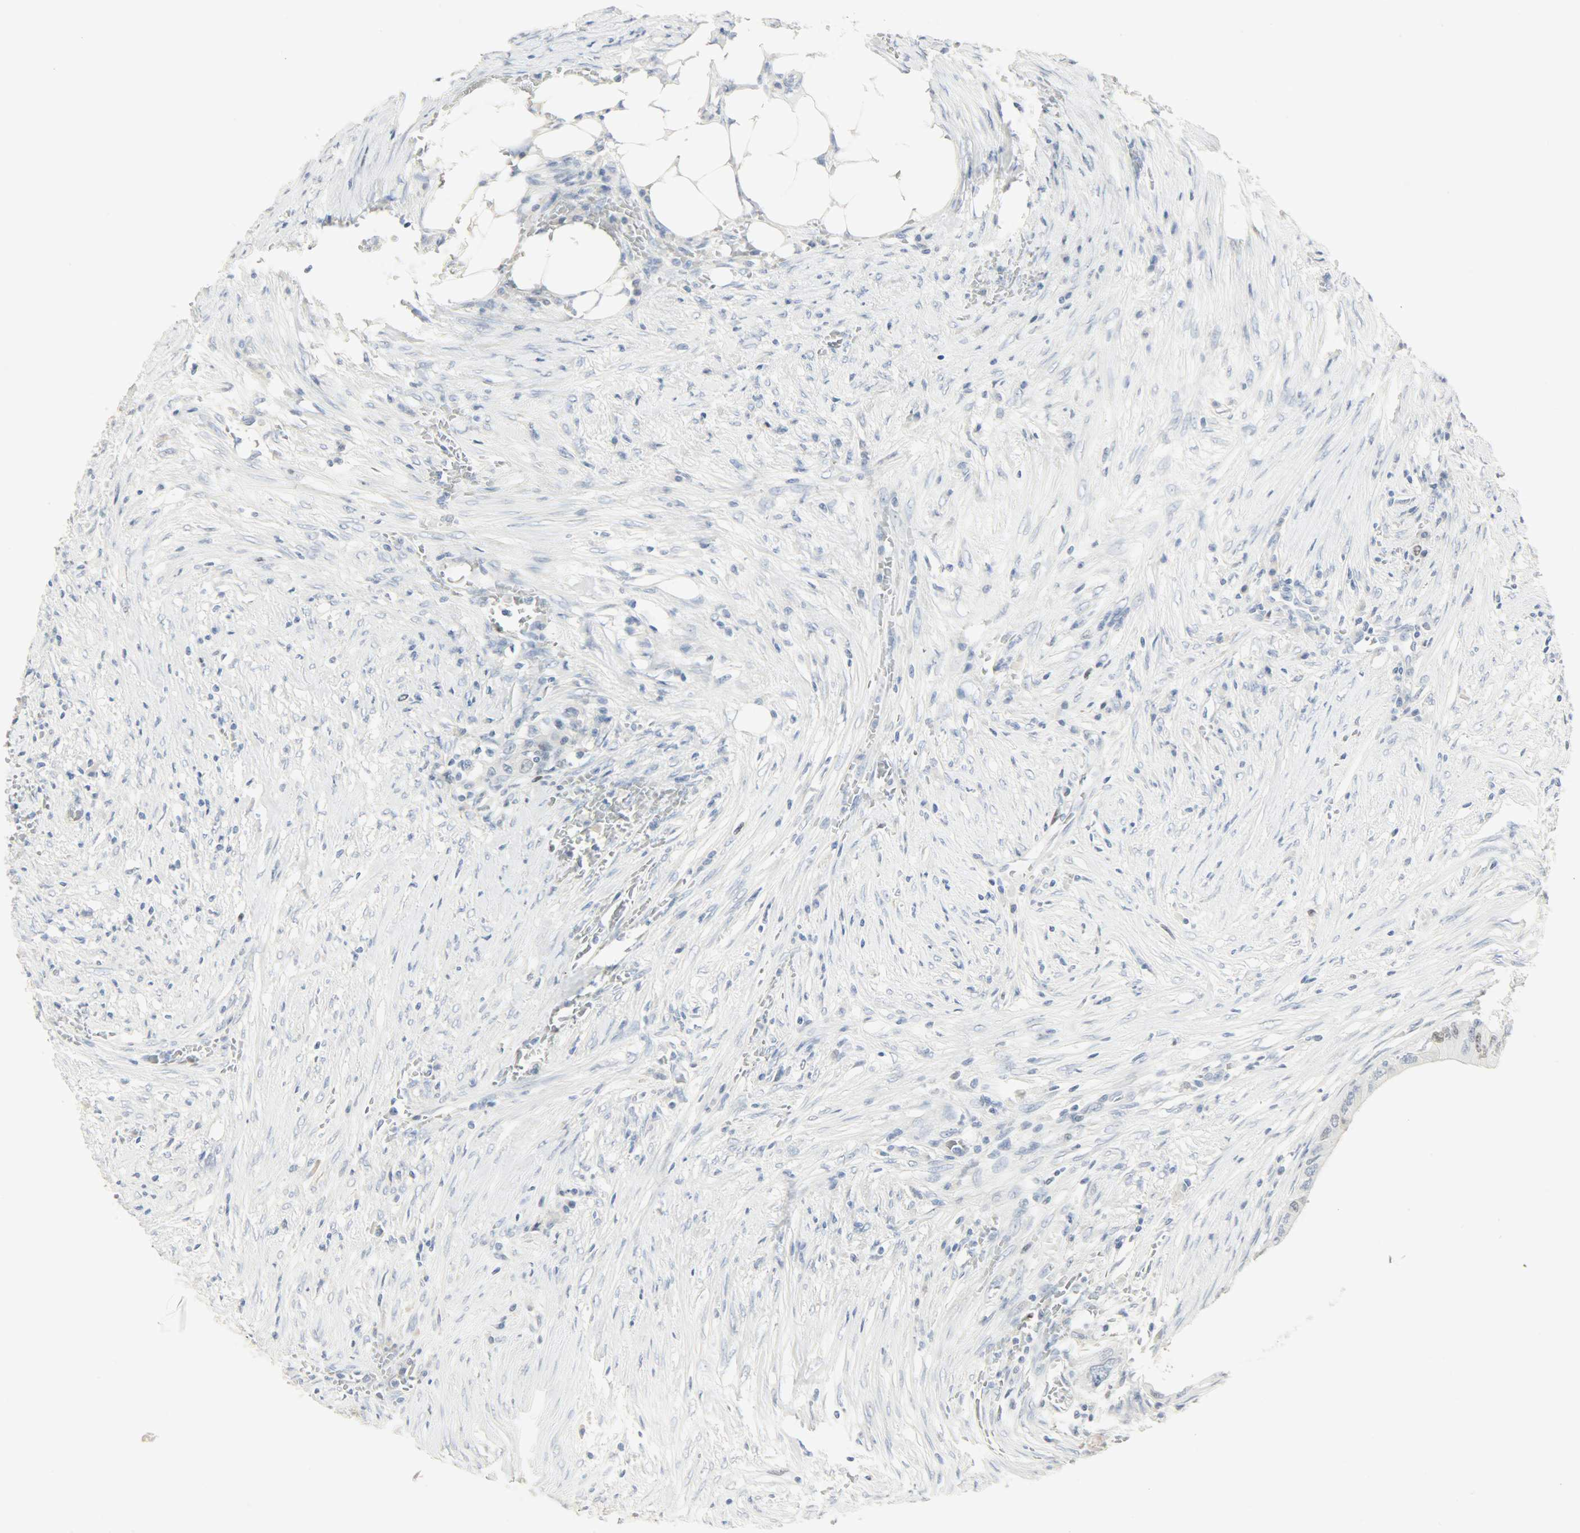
{"staining": {"intensity": "weak", "quantity": "<25%", "location": "nuclear"}, "tissue": "colorectal cancer", "cell_type": "Tumor cells", "image_type": "cancer", "snomed": [{"axis": "morphology", "description": "Adenocarcinoma, NOS"}, {"axis": "topography", "description": "Colon"}], "caption": "The IHC image has no significant expression in tumor cells of colorectal adenocarcinoma tissue.", "gene": "HELLS", "patient": {"sex": "male", "age": 71}}